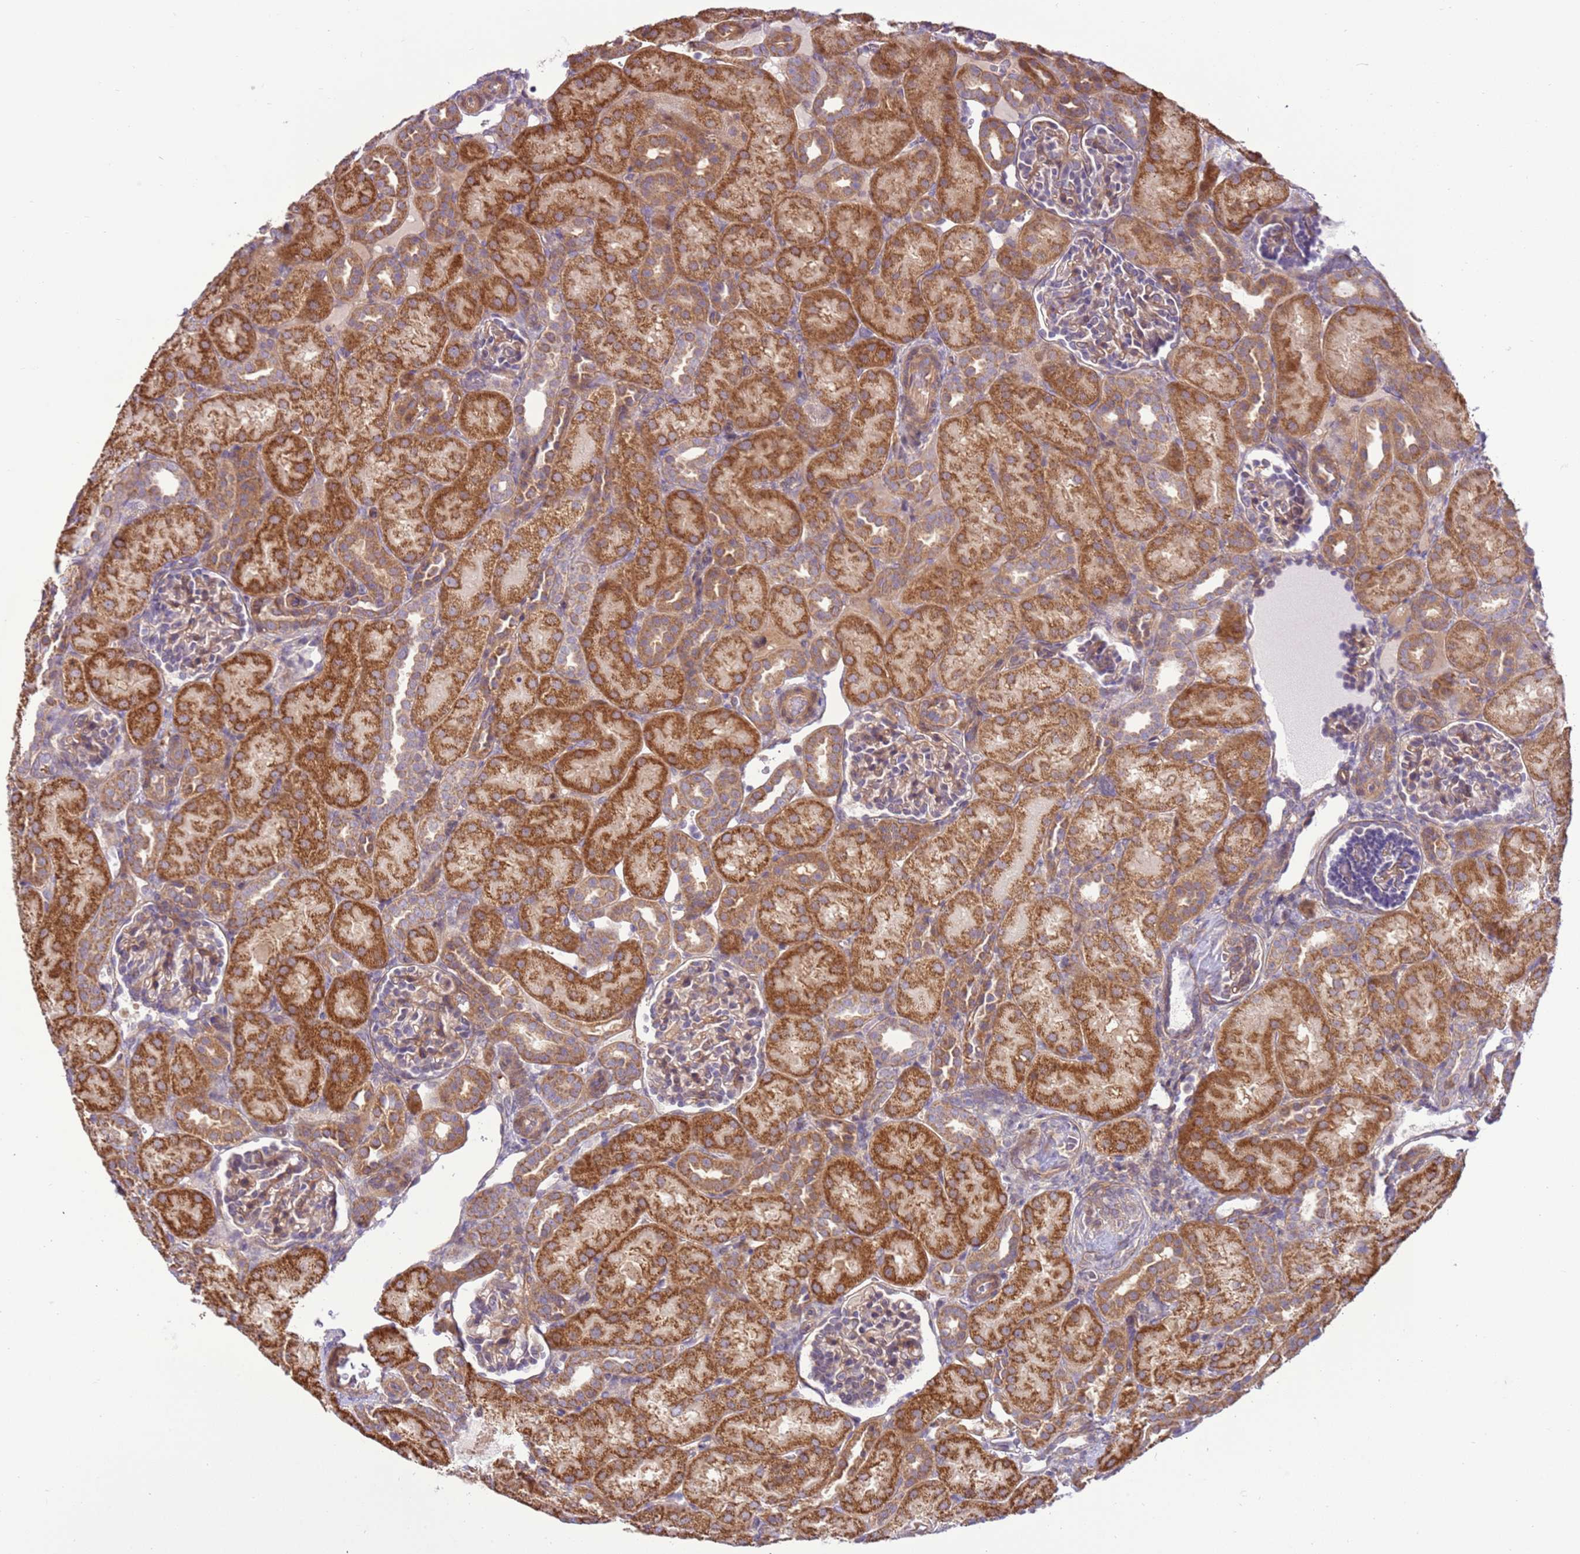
{"staining": {"intensity": "moderate", "quantity": ">75%", "location": "cytoplasmic/membranous"}, "tissue": "kidney", "cell_type": "Cells in glomeruli", "image_type": "normal", "snomed": [{"axis": "morphology", "description": "Normal tissue, NOS"}, {"axis": "topography", "description": "Kidney"}], "caption": "Kidney stained with DAB IHC reveals medium levels of moderate cytoplasmic/membranous expression in approximately >75% of cells in glomeruli.", "gene": "SCARA3", "patient": {"sex": "male", "age": 1}}